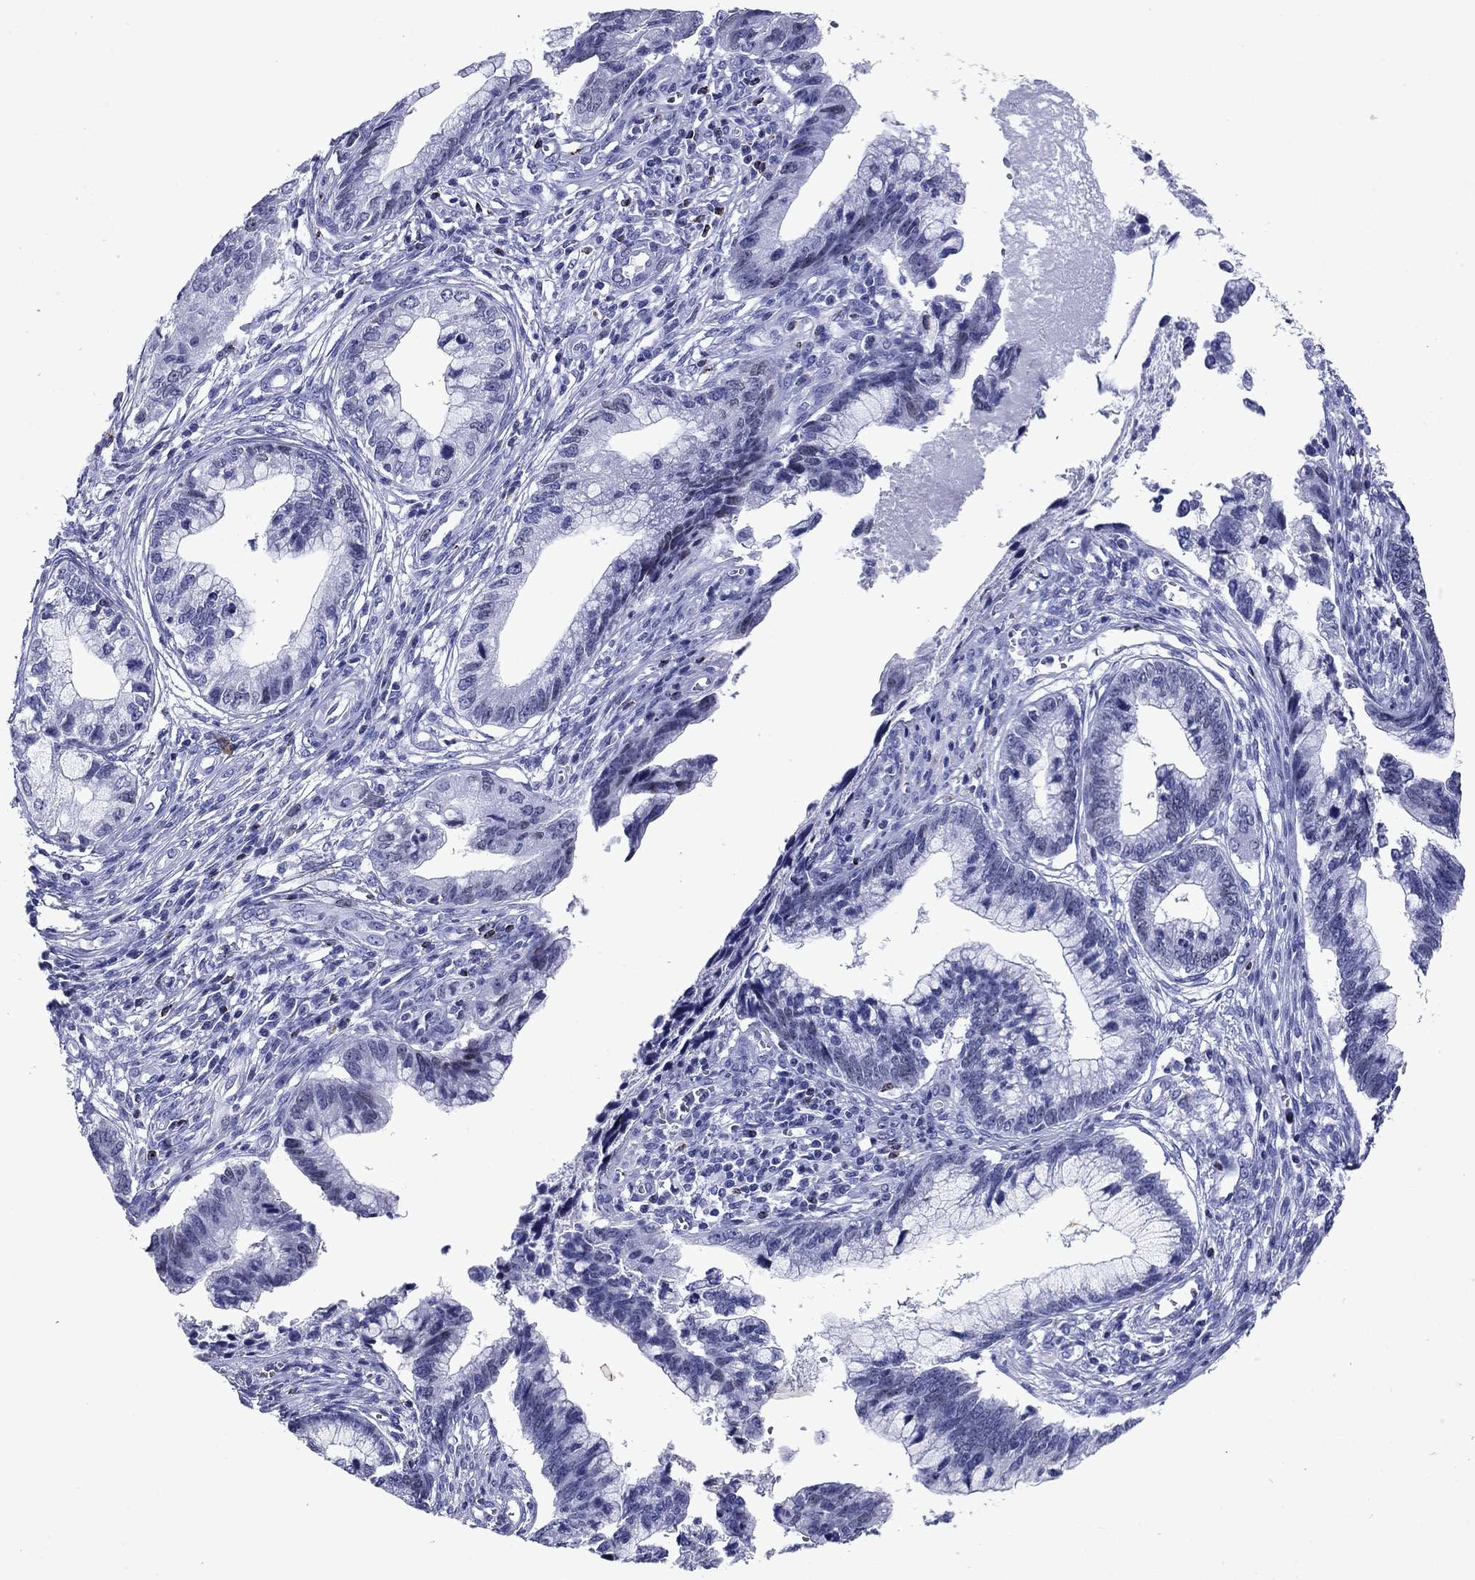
{"staining": {"intensity": "weak", "quantity": "<25%", "location": "nuclear"}, "tissue": "cervical cancer", "cell_type": "Tumor cells", "image_type": "cancer", "snomed": [{"axis": "morphology", "description": "Adenocarcinoma, NOS"}, {"axis": "topography", "description": "Cervix"}], "caption": "DAB immunohistochemical staining of cervical cancer shows no significant staining in tumor cells.", "gene": "GZMK", "patient": {"sex": "female", "age": 44}}